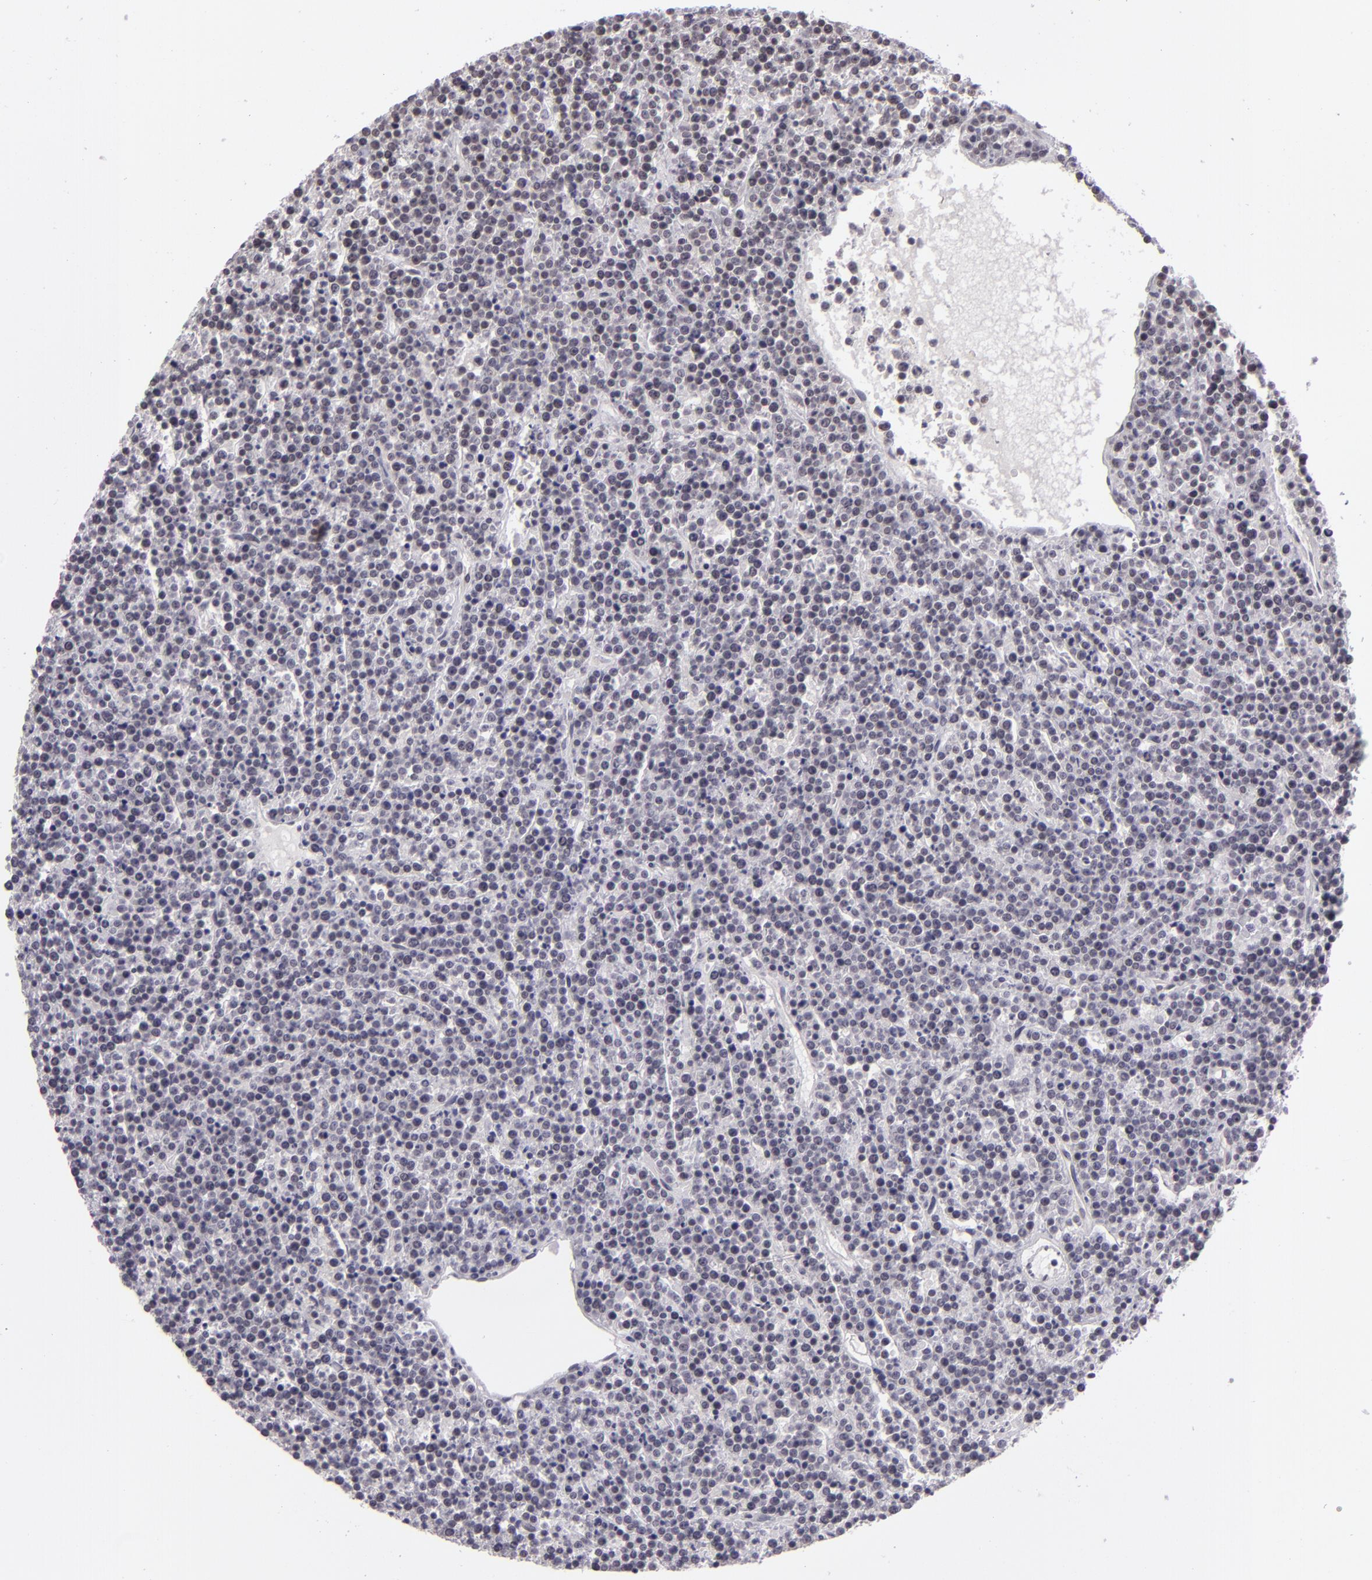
{"staining": {"intensity": "negative", "quantity": "none", "location": "none"}, "tissue": "lymphoma", "cell_type": "Tumor cells", "image_type": "cancer", "snomed": [{"axis": "morphology", "description": "Malignant lymphoma, non-Hodgkin's type, High grade"}, {"axis": "topography", "description": "Ovary"}], "caption": "Tumor cells are negative for protein expression in human malignant lymphoma, non-Hodgkin's type (high-grade).", "gene": "ZNF205", "patient": {"sex": "female", "age": 56}}